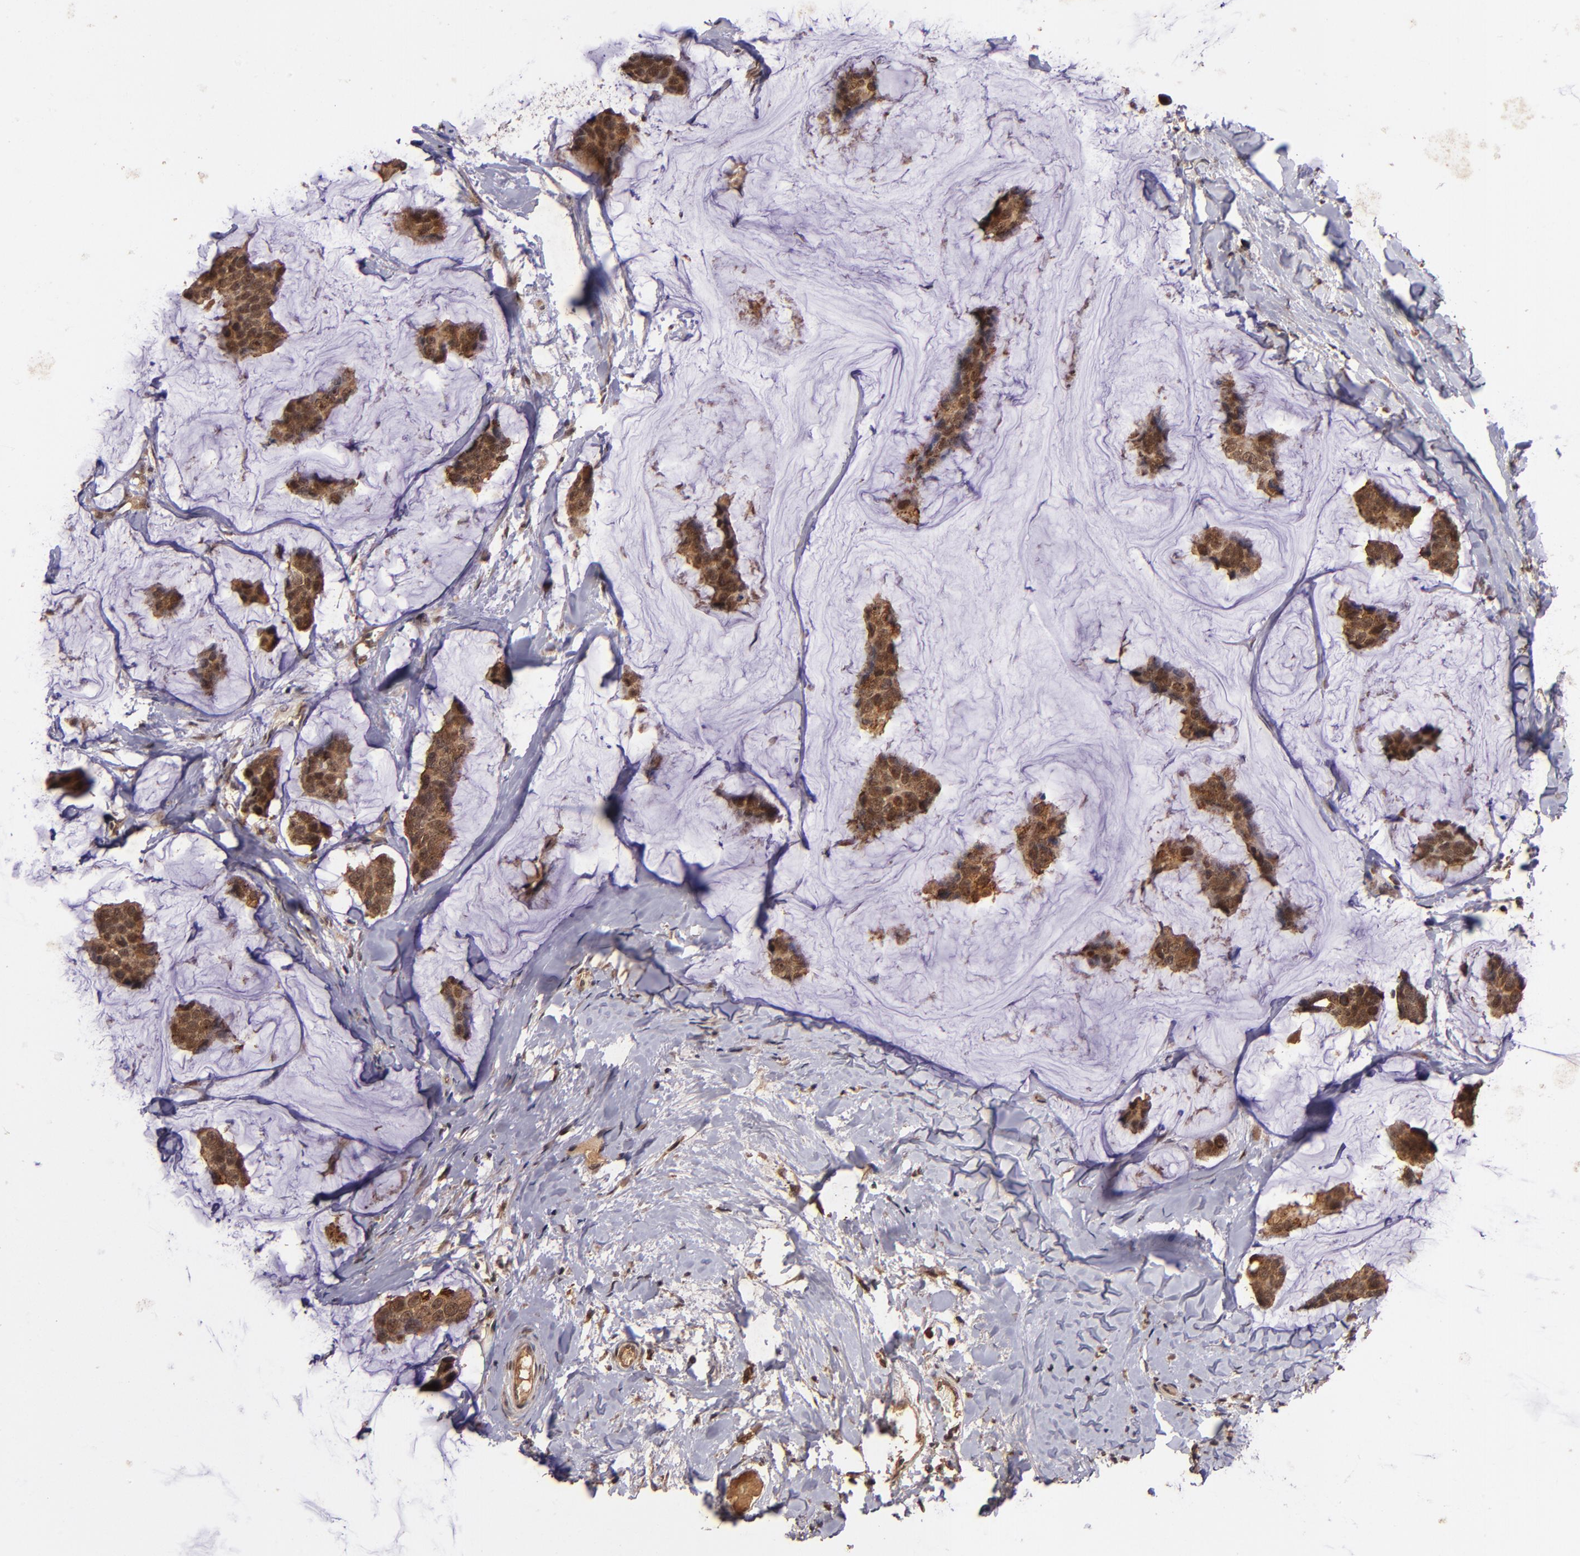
{"staining": {"intensity": "strong", "quantity": ">75%", "location": "cytoplasmic/membranous,nuclear"}, "tissue": "breast cancer", "cell_type": "Tumor cells", "image_type": "cancer", "snomed": [{"axis": "morphology", "description": "Normal tissue, NOS"}, {"axis": "morphology", "description": "Duct carcinoma"}, {"axis": "topography", "description": "Breast"}], "caption": "A photomicrograph showing strong cytoplasmic/membranous and nuclear expression in about >75% of tumor cells in breast invasive ductal carcinoma, as visualized by brown immunohistochemical staining.", "gene": "RIOK3", "patient": {"sex": "female", "age": 50}}